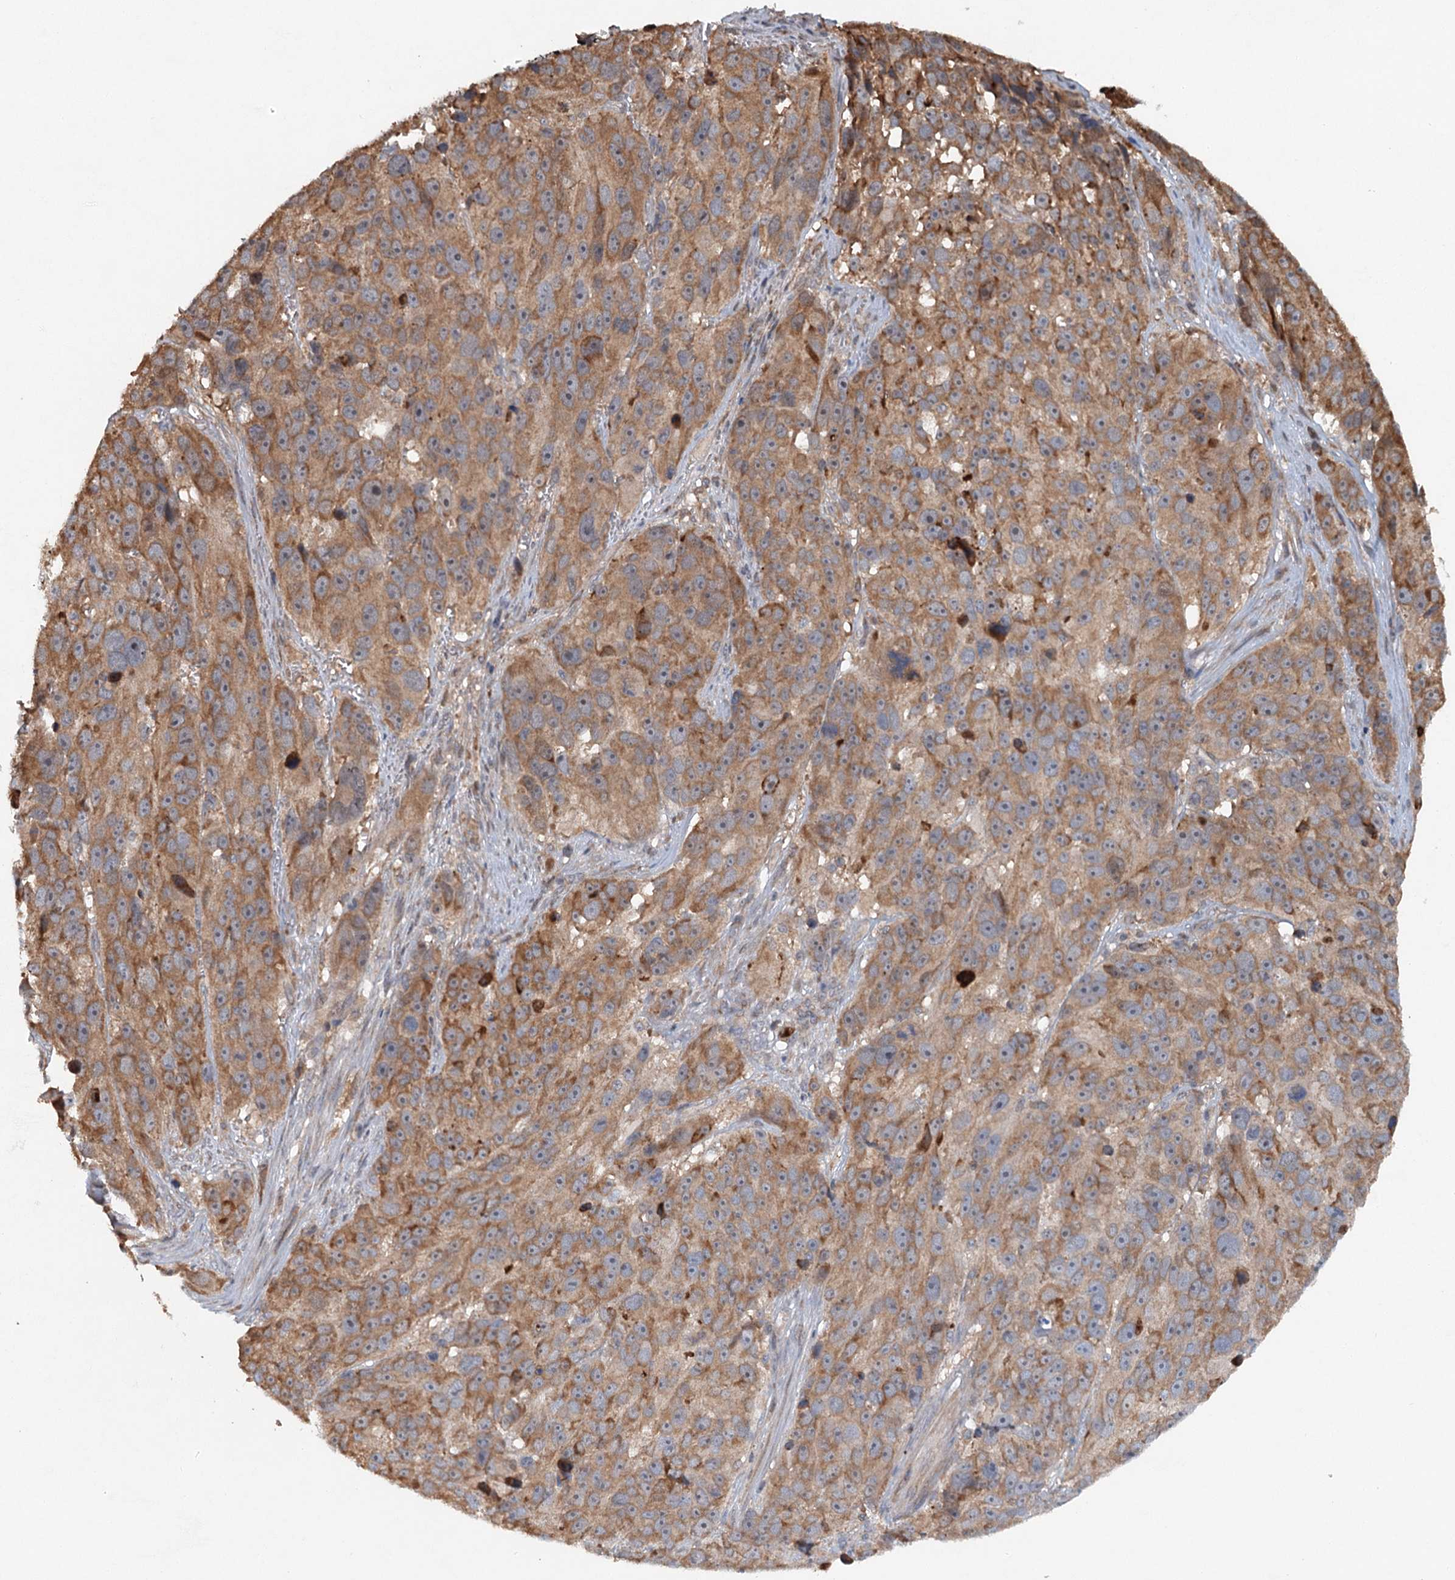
{"staining": {"intensity": "moderate", "quantity": ">75%", "location": "cytoplasmic/membranous"}, "tissue": "melanoma", "cell_type": "Tumor cells", "image_type": "cancer", "snomed": [{"axis": "morphology", "description": "Malignant melanoma, NOS"}, {"axis": "topography", "description": "Skin"}], "caption": "Tumor cells display medium levels of moderate cytoplasmic/membranous expression in about >75% of cells in malignant melanoma.", "gene": "SRPX2", "patient": {"sex": "male", "age": 84}}